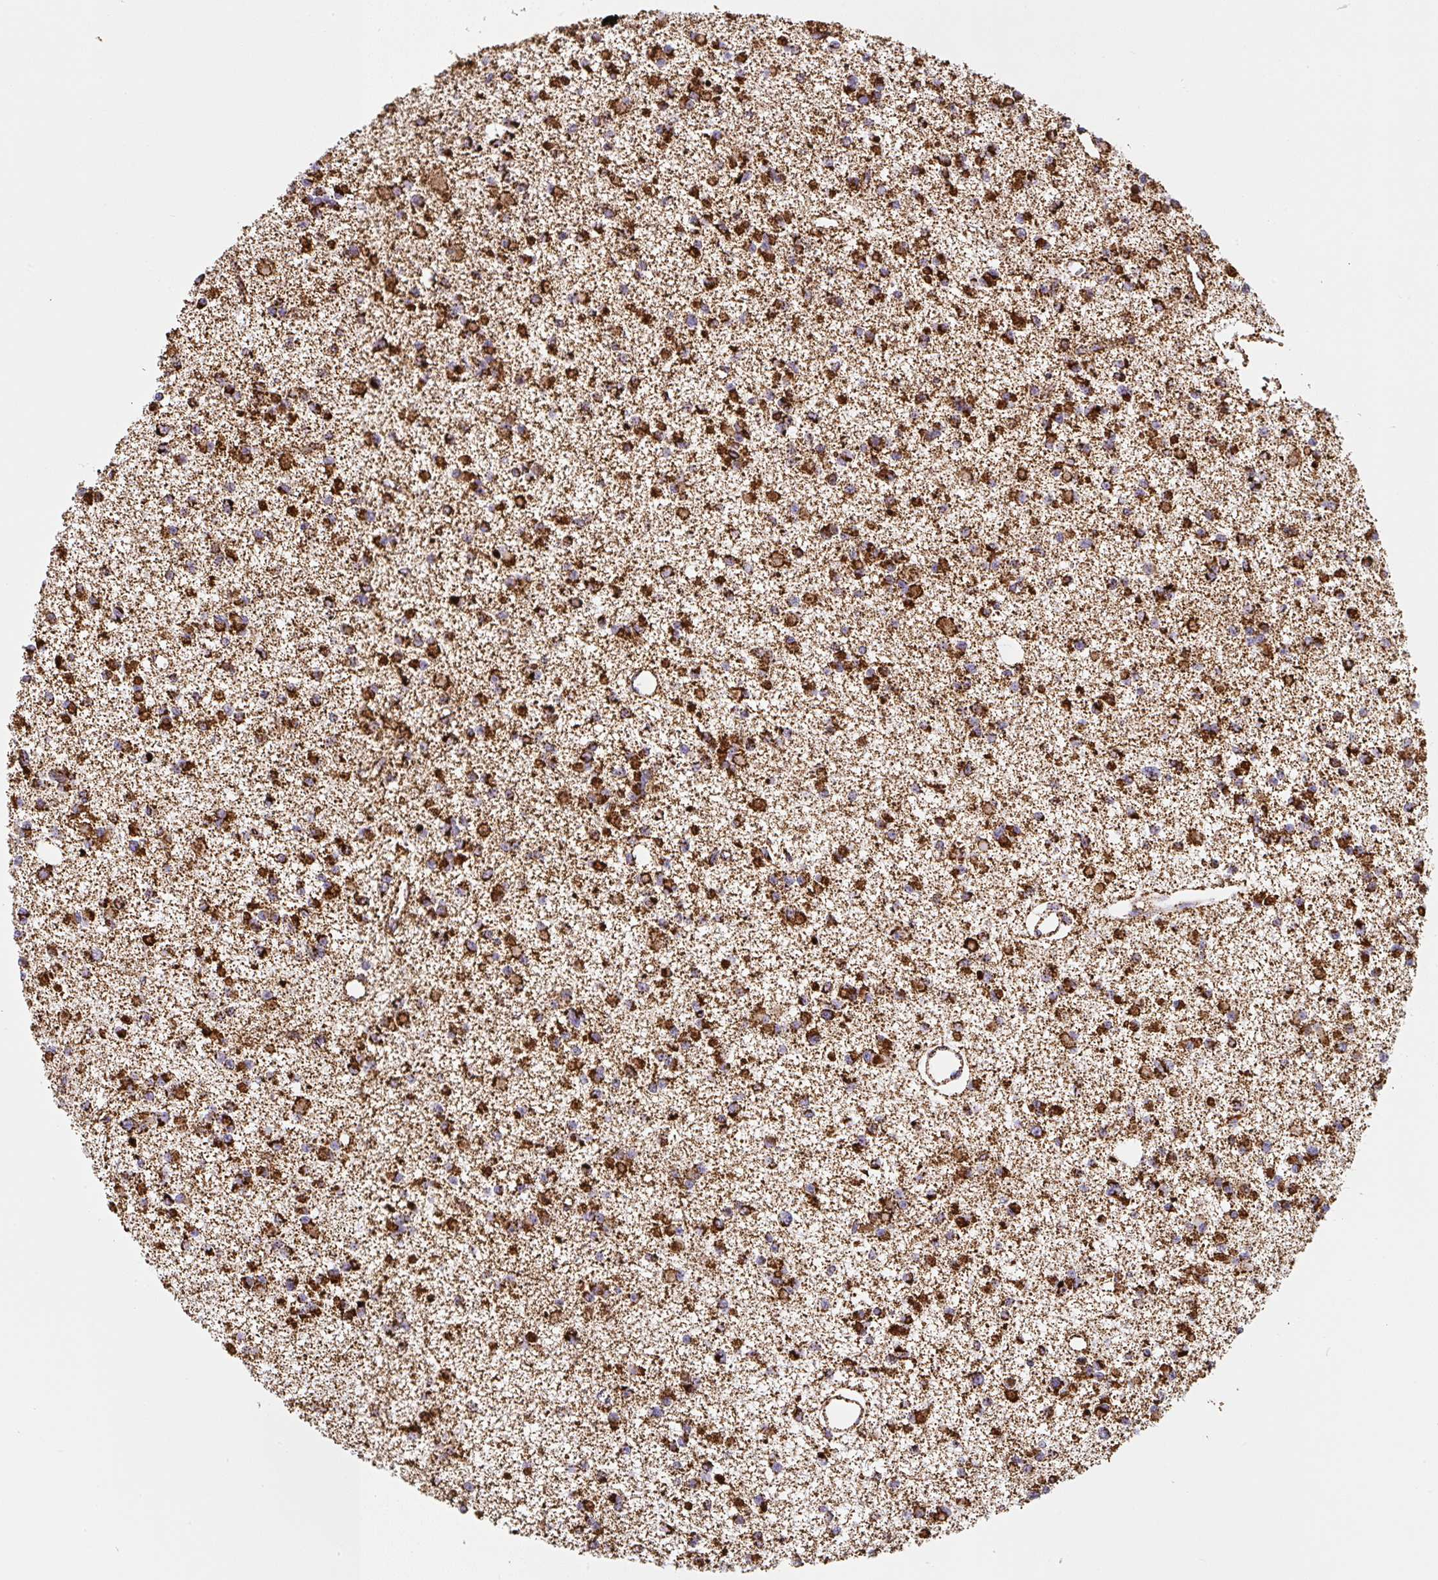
{"staining": {"intensity": "strong", "quantity": ">75%", "location": "cytoplasmic/membranous"}, "tissue": "glioma", "cell_type": "Tumor cells", "image_type": "cancer", "snomed": [{"axis": "morphology", "description": "Glioma, malignant, Low grade"}, {"axis": "topography", "description": "Brain"}], "caption": "Human low-grade glioma (malignant) stained with a protein marker displays strong staining in tumor cells.", "gene": "ATP5F1A", "patient": {"sex": "female", "age": 22}}